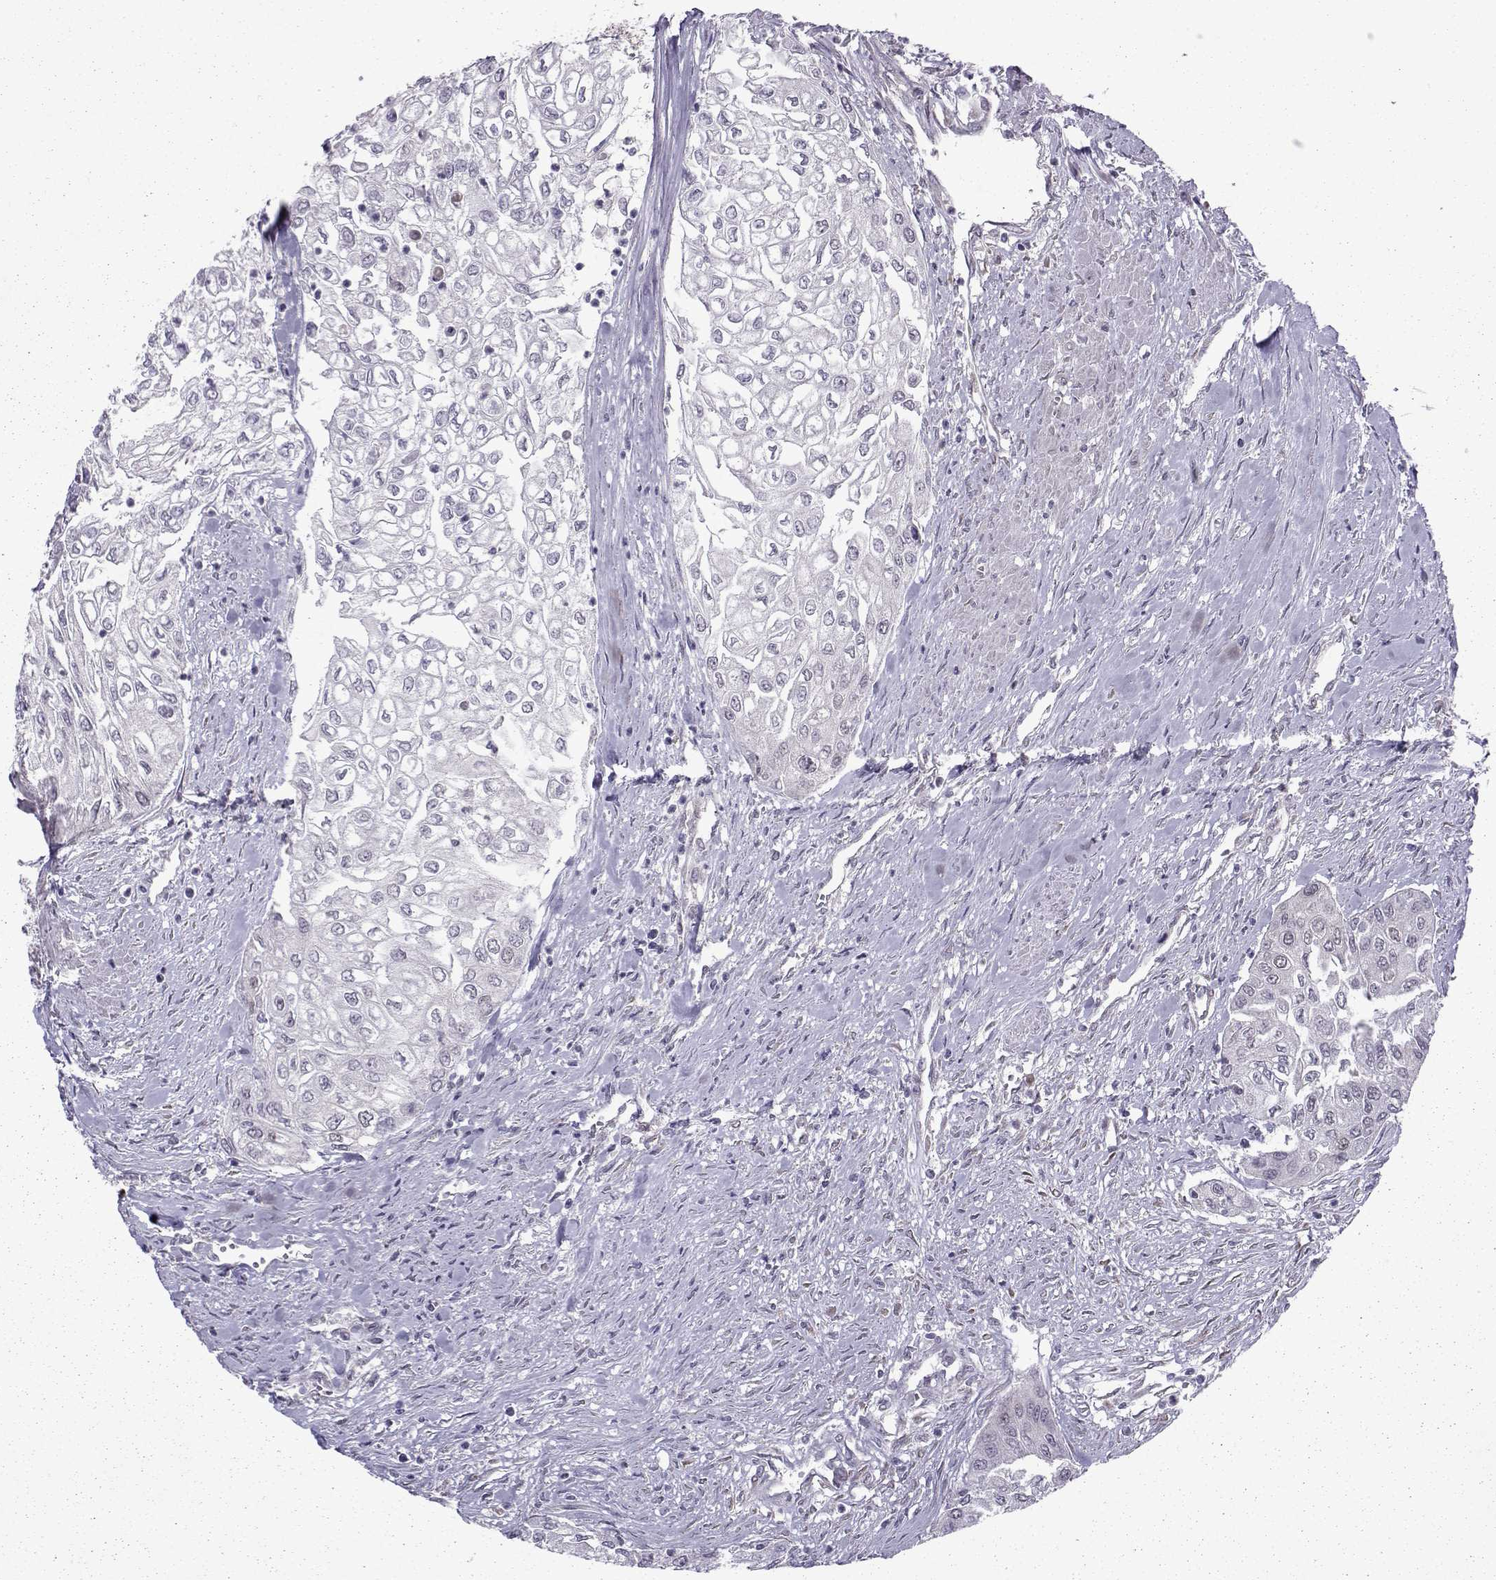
{"staining": {"intensity": "negative", "quantity": "none", "location": "none"}, "tissue": "urothelial cancer", "cell_type": "Tumor cells", "image_type": "cancer", "snomed": [{"axis": "morphology", "description": "Urothelial carcinoma, High grade"}, {"axis": "topography", "description": "Urinary bladder"}], "caption": "Urothelial carcinoma (high-grade) was stained to show a protein in brown. There is no significant staining in tumor cells. (DAB immunohistochemistry with hematoxylin counter stain).", "gene": "CDK4", "patient": {"sex": "male", "age": 62}}